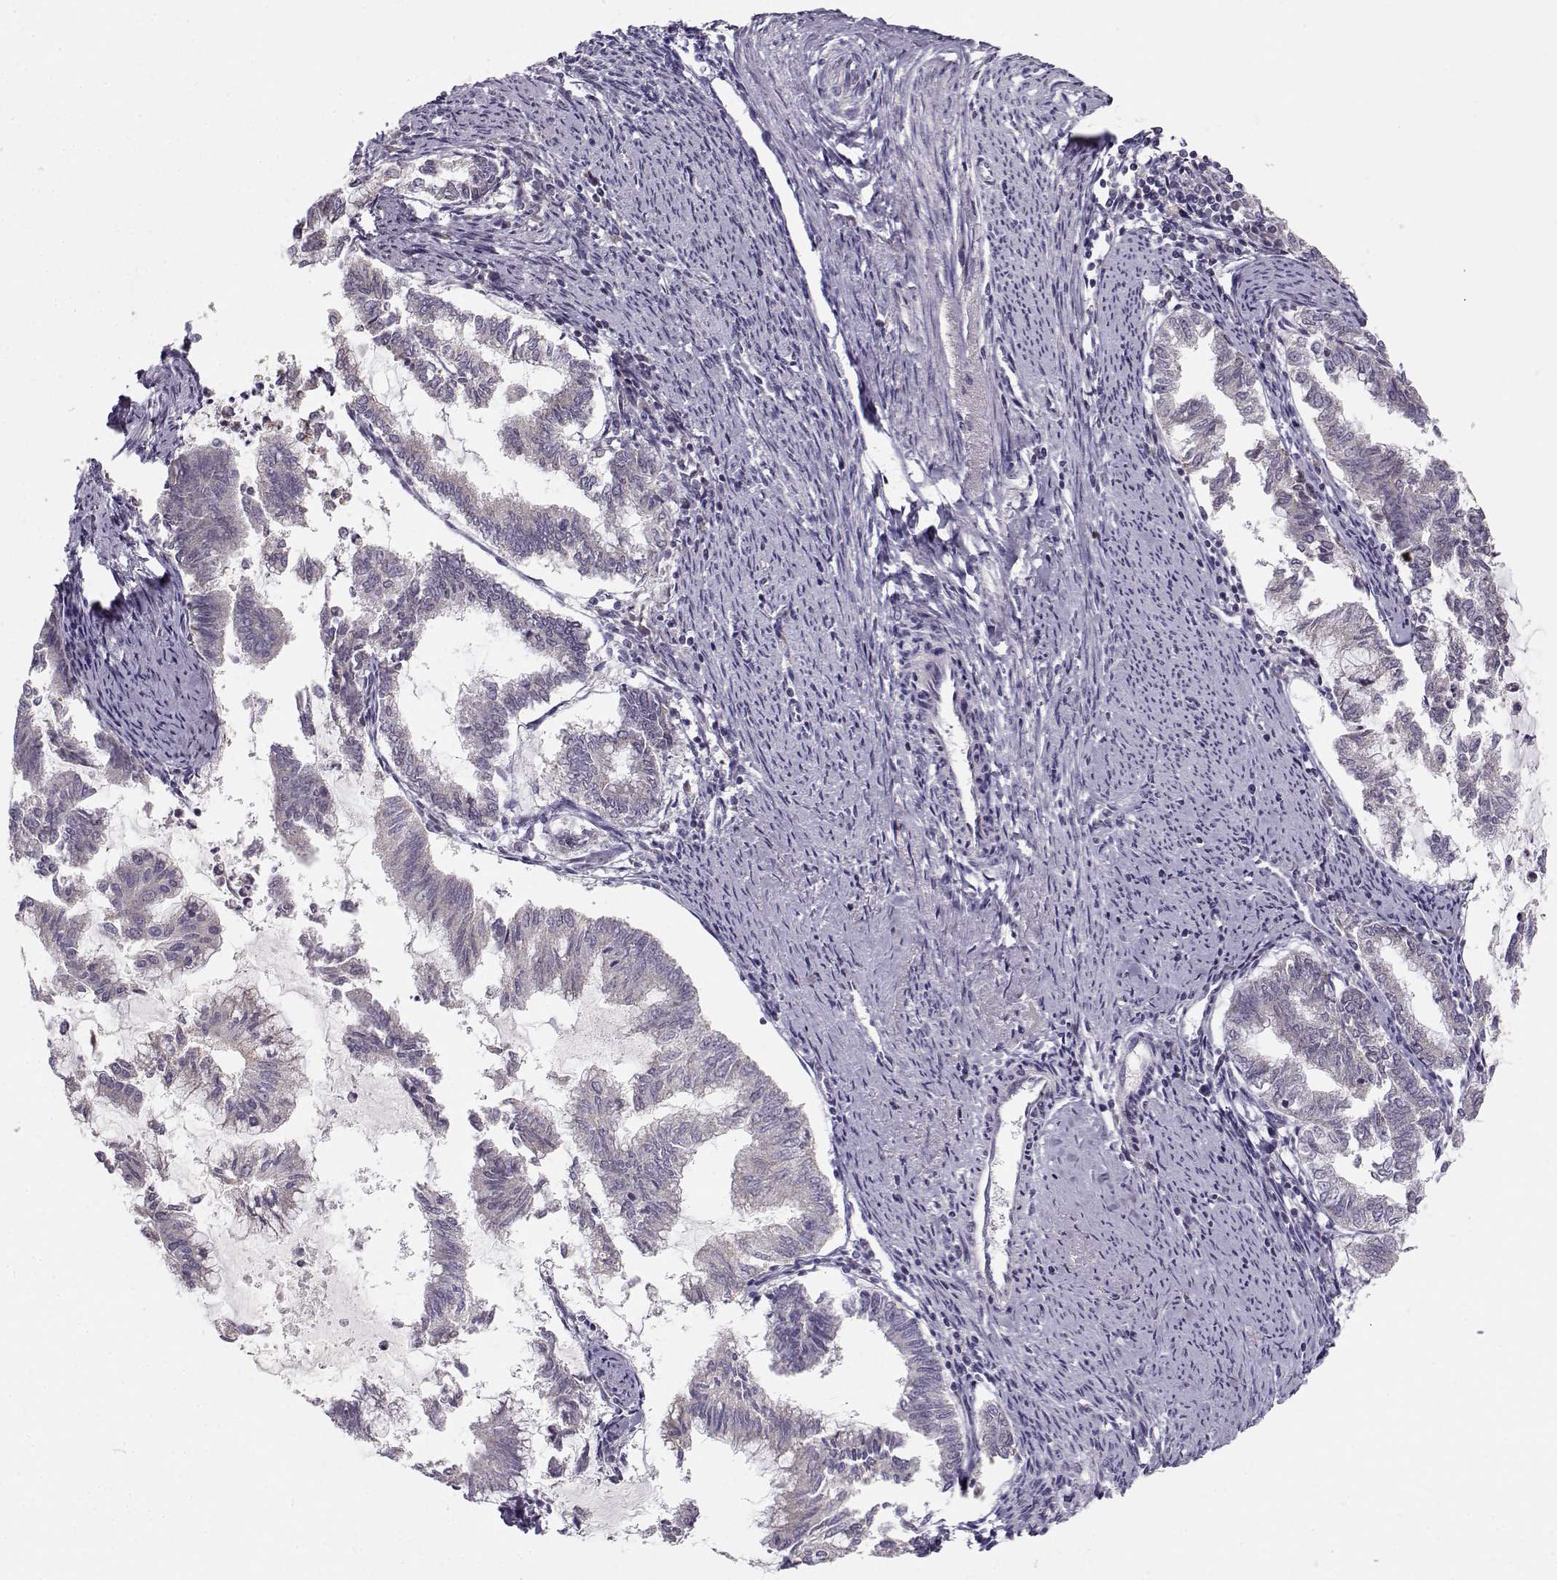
{"staining": {"intensity": "negative", "quantity": "none", "location": "none"}, "tissue": "endometrial cancer", "cell_type": "Tumor cells", "image_type": "cancer", "snomed": [{"axis": "morphology", "description": "Adenocarcinoma, NOS"}, {"axis": "topography", "description": "Endometrium"}], "caption": "Endometrial cancer (adenocarcinoma) stained for a protein using immunohistochemistry demonstrates no staining tumor cells.", "gene": "SLC4A5", "patient": {"sex": "female", "age": 79}}